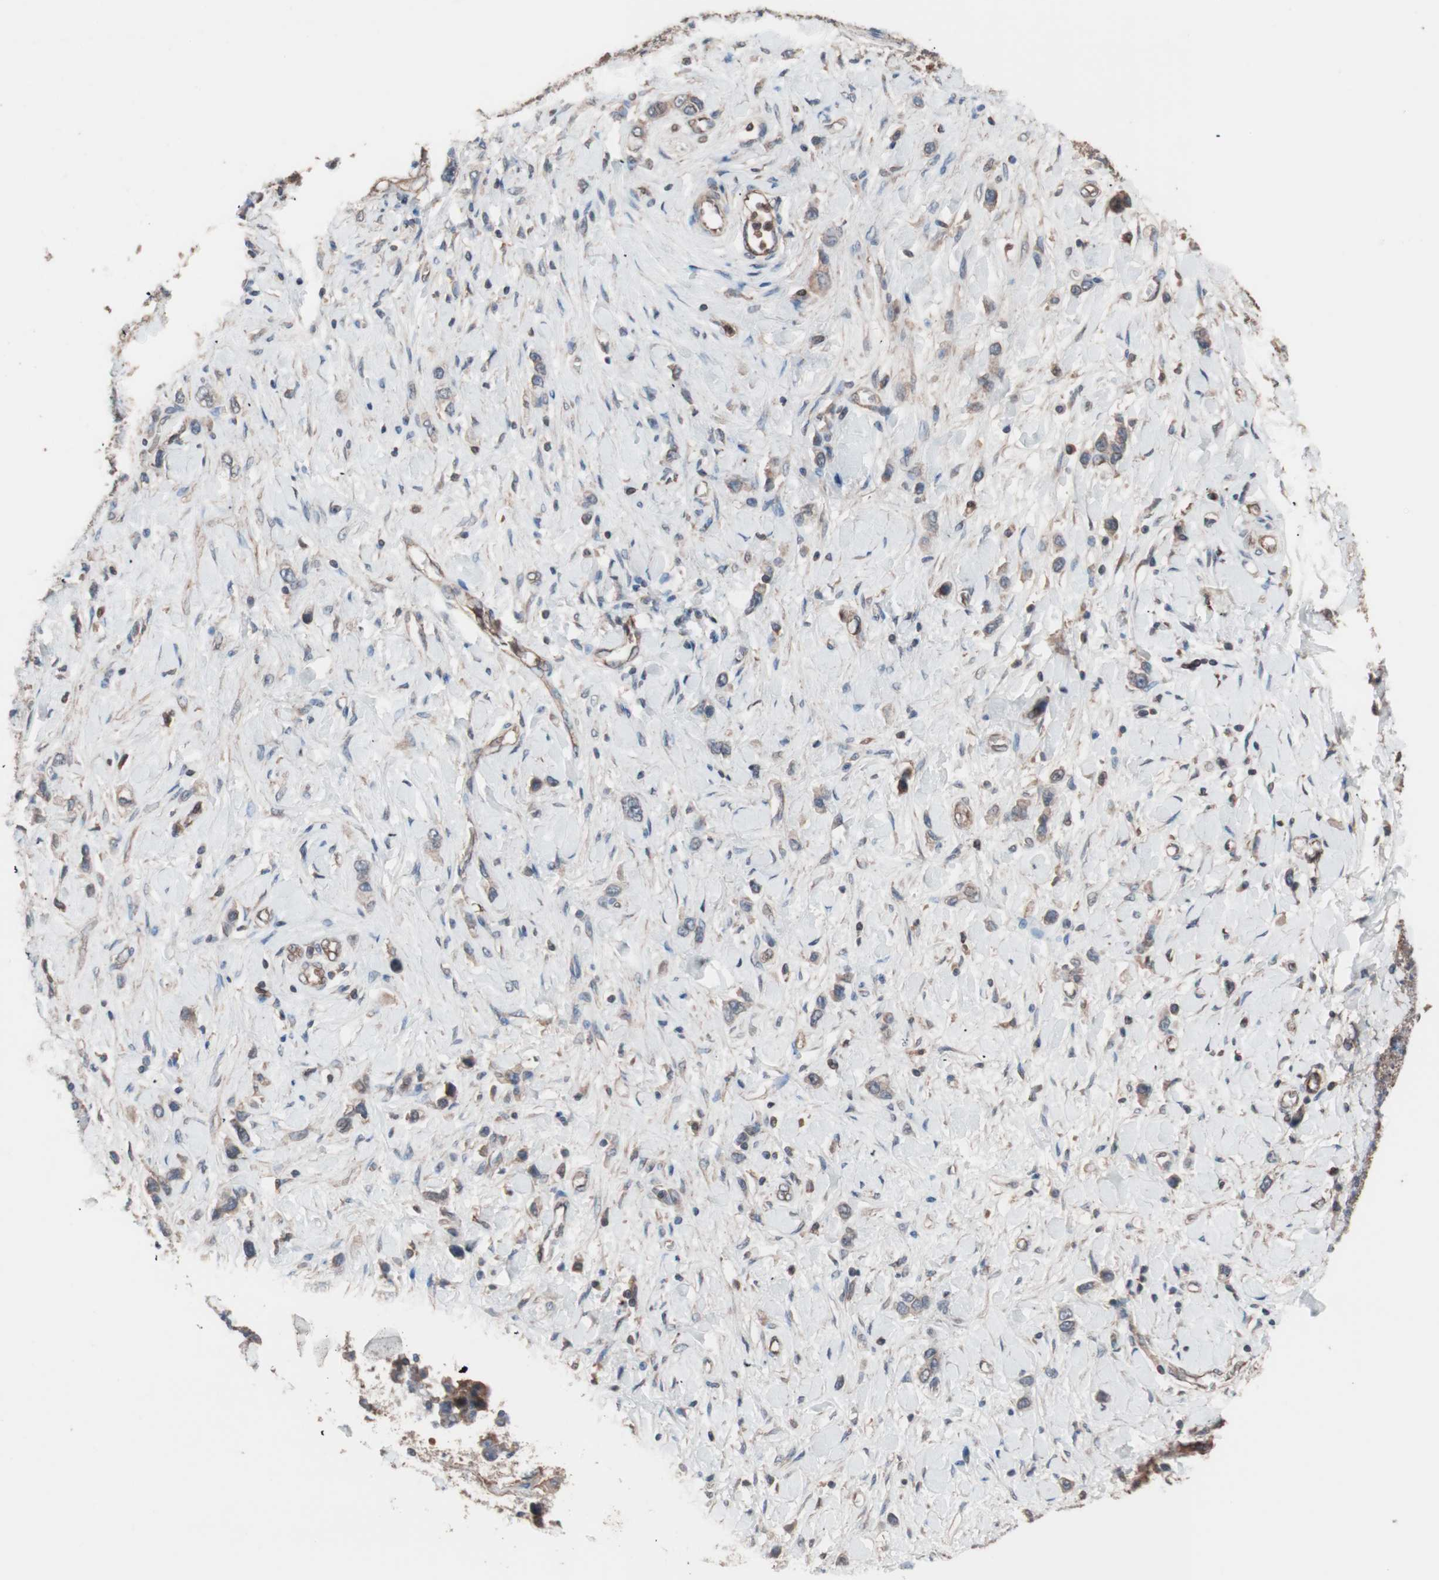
{"staining": {"intensity": "weak", "quantity": "<25%", "location": "cytoplasmic/membranous"}, "tissue": "stomach cancer", "cell_type": "Tumor cells", "image_type": "cancer", "snomed": [{"axis": "morphology", "description": "Normal tissue, NOS"}, {"axis": "morphology", "description": "Adenocarcinoma, NOS"}, {"axis": "topography", "description": "Stomach, upper"}, {"axis": "topography", "description": "Stomach"}], "caption": "High magnification brightfield microscopy of stomach cancer stained with DAB (3,3'-diaminobenzidine) (brown) and counterstained with hematoxylin (blue): tumor cells show no significant positivity.", "gene": "ATG7", "patient": {"sex": "female", "age": 65}}